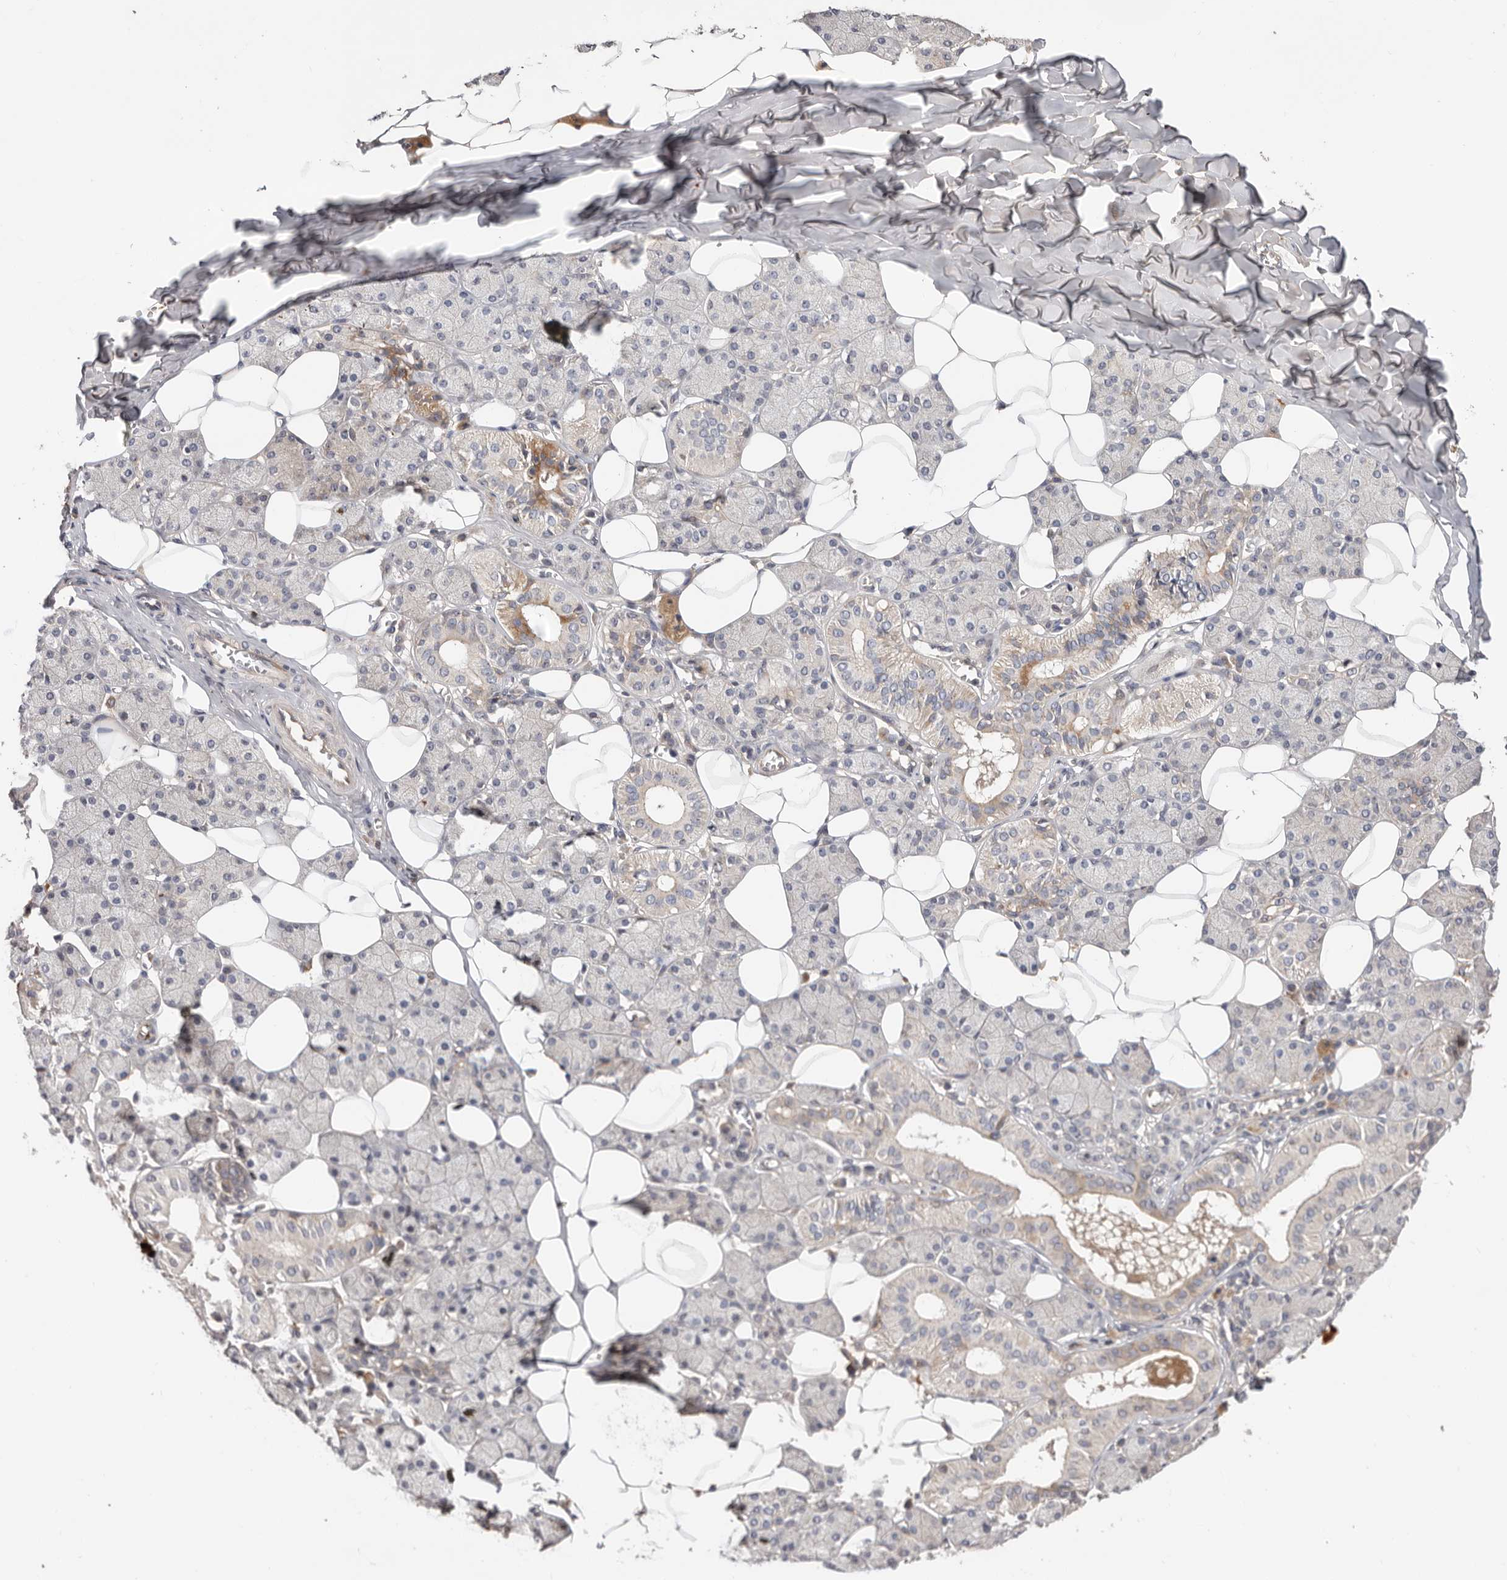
{"staining": {"intensity": "moderate", "quantity": "<25%", "location": "cytoplasmic/membranous"}, "tissue": "salivary gland", "cell_type": "Glandular cells", "image_type": "normal", "snomed": [{"axis": "morphology", "description": "Normal tissue, NOS"}, {"axis": "topography", "description": "Salivary gland"}], "caption": "Glandular cells demonstrate moderate cytoplasmic/membranous positivity in approximately <25% of cells in benign salivary gland.", "gene": "DOP1A", "patient": {"sex": "female", "age": 33}}